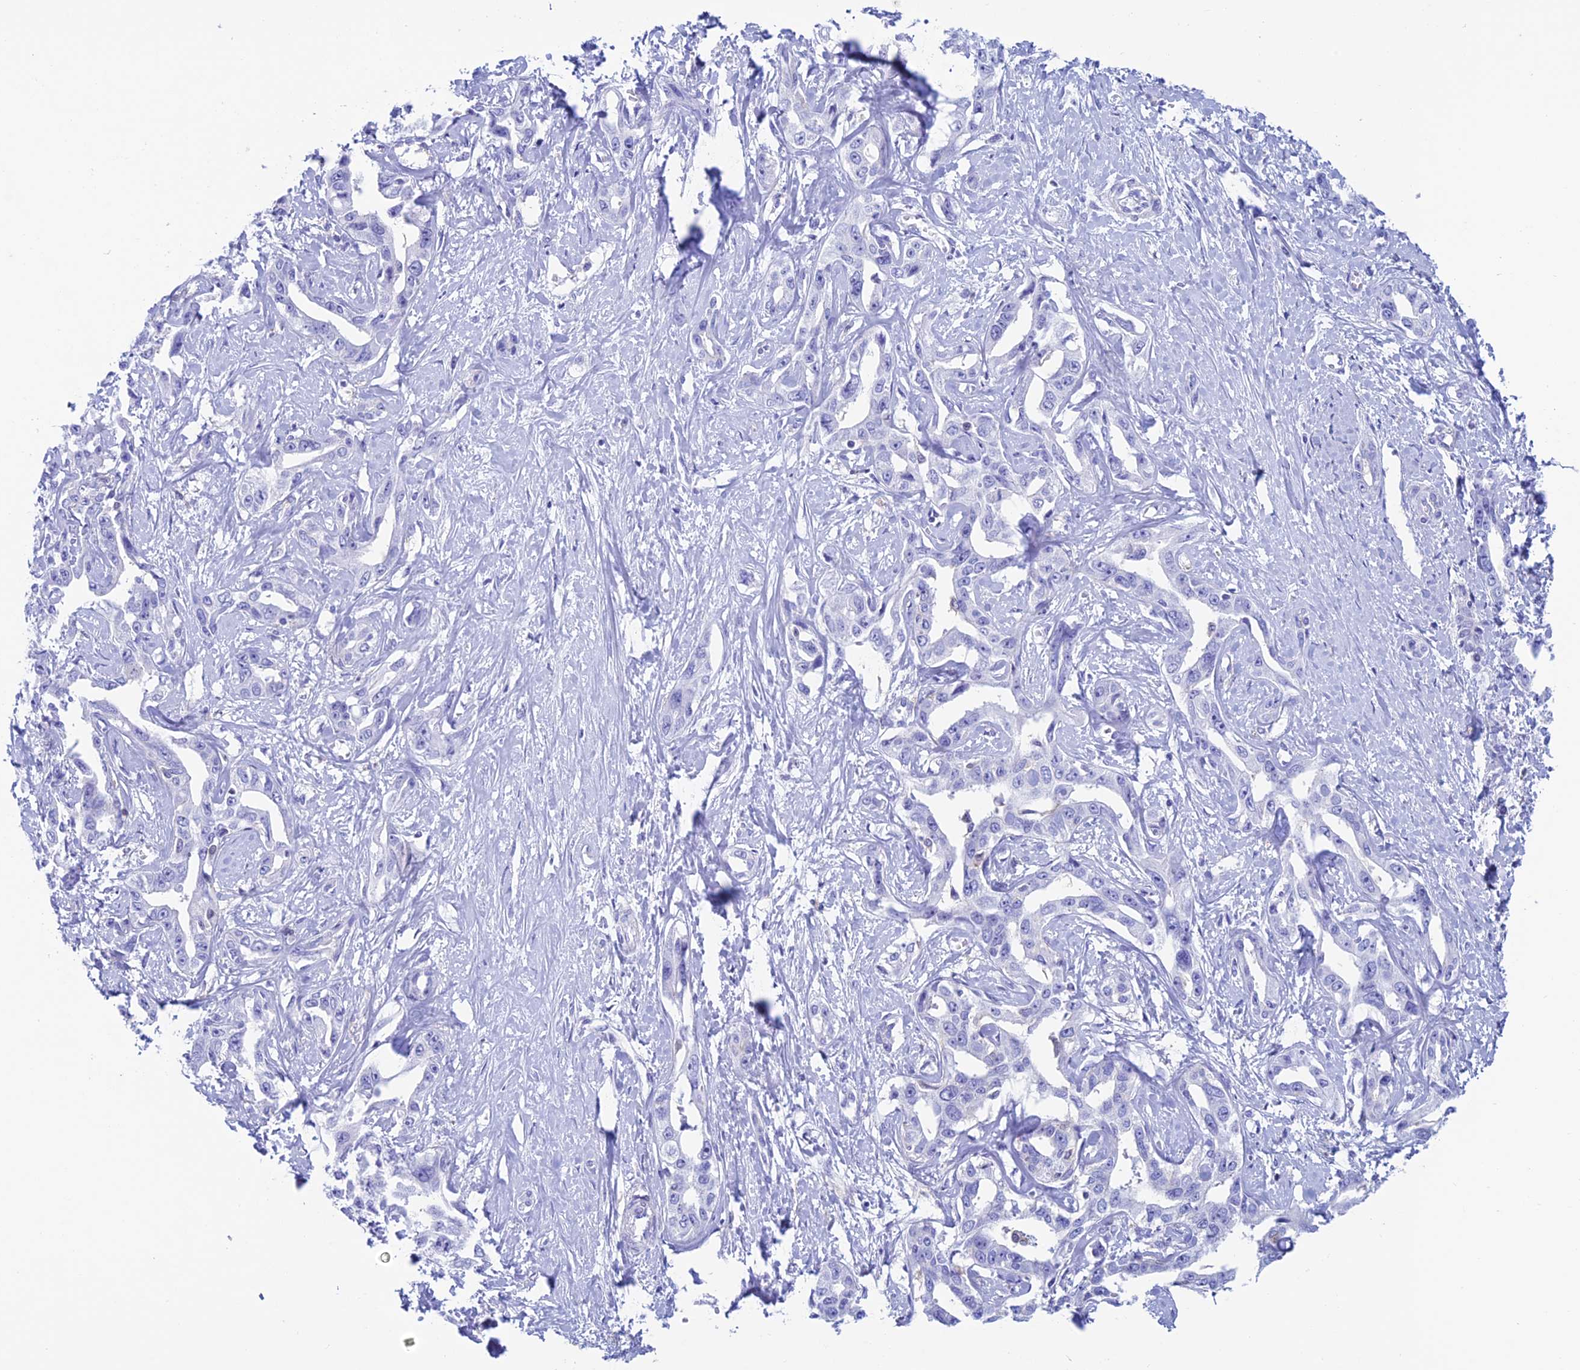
{"staining": {"intensity": "negative", "quantity": "none", "location": "none"}, "tissue": "liver cancer", "cell_type": "Tumor cells", "image_type": "cancer", "snomed": [{"axis": "morphology", "description": "Cholangiocarcinoma"}, {"axis": "topography", "description": "Liver"}], "caption": "High magnification brightfield microscopy of cholangiocarcinoma (liver) stained with DAB (brown) and counterstained with hematoxylin (blue): tumor cells show no significant expression.", "gene": "KCNK17", "patient": {"sex": "male", "age": 59}}